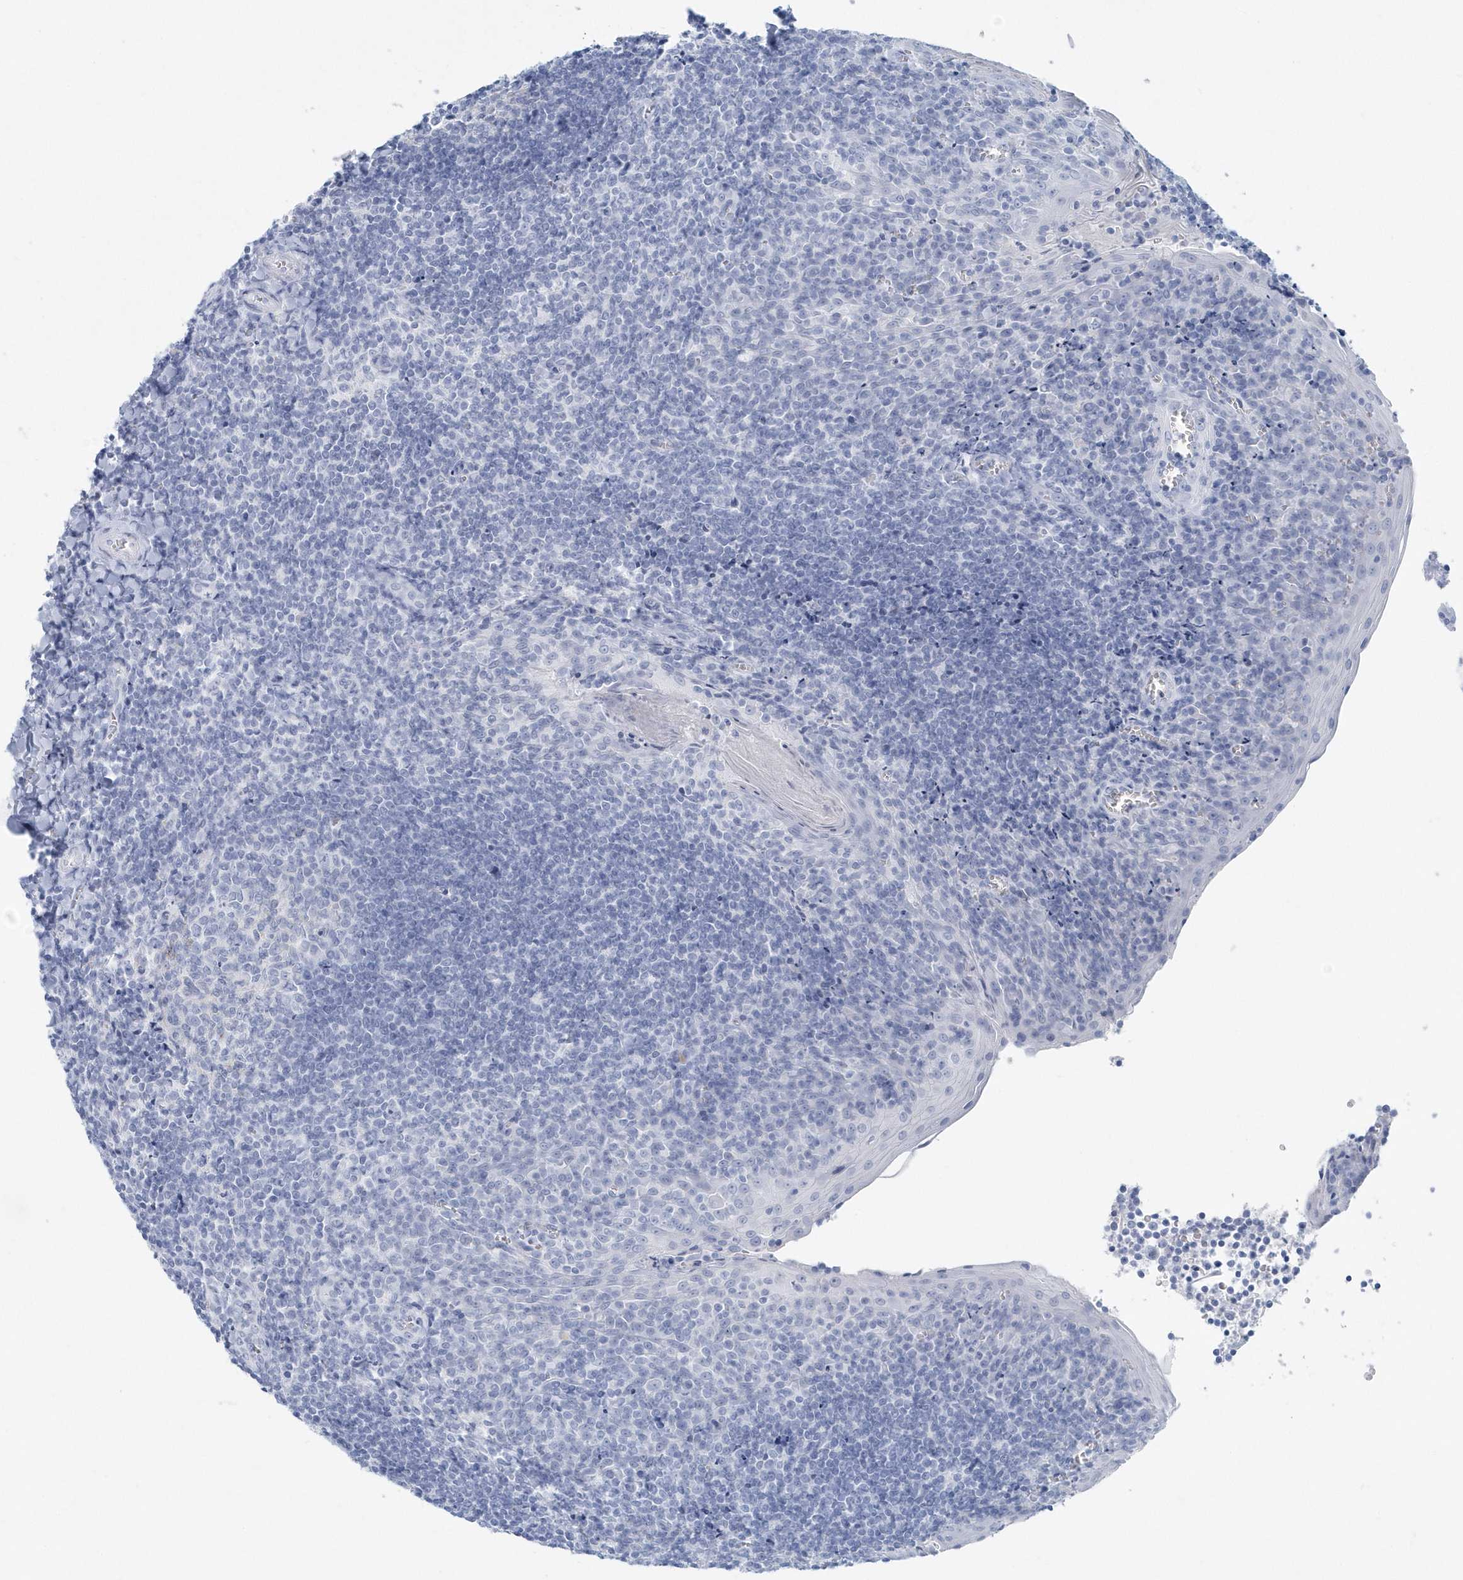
{"staining": {"intensity": "negative", "quantity": "none", "location": "none"}, "tissue": "tonsil", "cell_type": "Germinal center cells", "image_type": "normal", "snomed": [{"axis": "morphology", "description": "Normal tissue, NOS"}, {"axis": "topography", "description": "Tonsil"}], "caption": "A micrograph of tonsil stained for a protein reveals no brown staining in germinal center cells. Nuclei are stained in blue.", "gene": "PTPRO", "patient": {"sex": "male", "age": 27}}